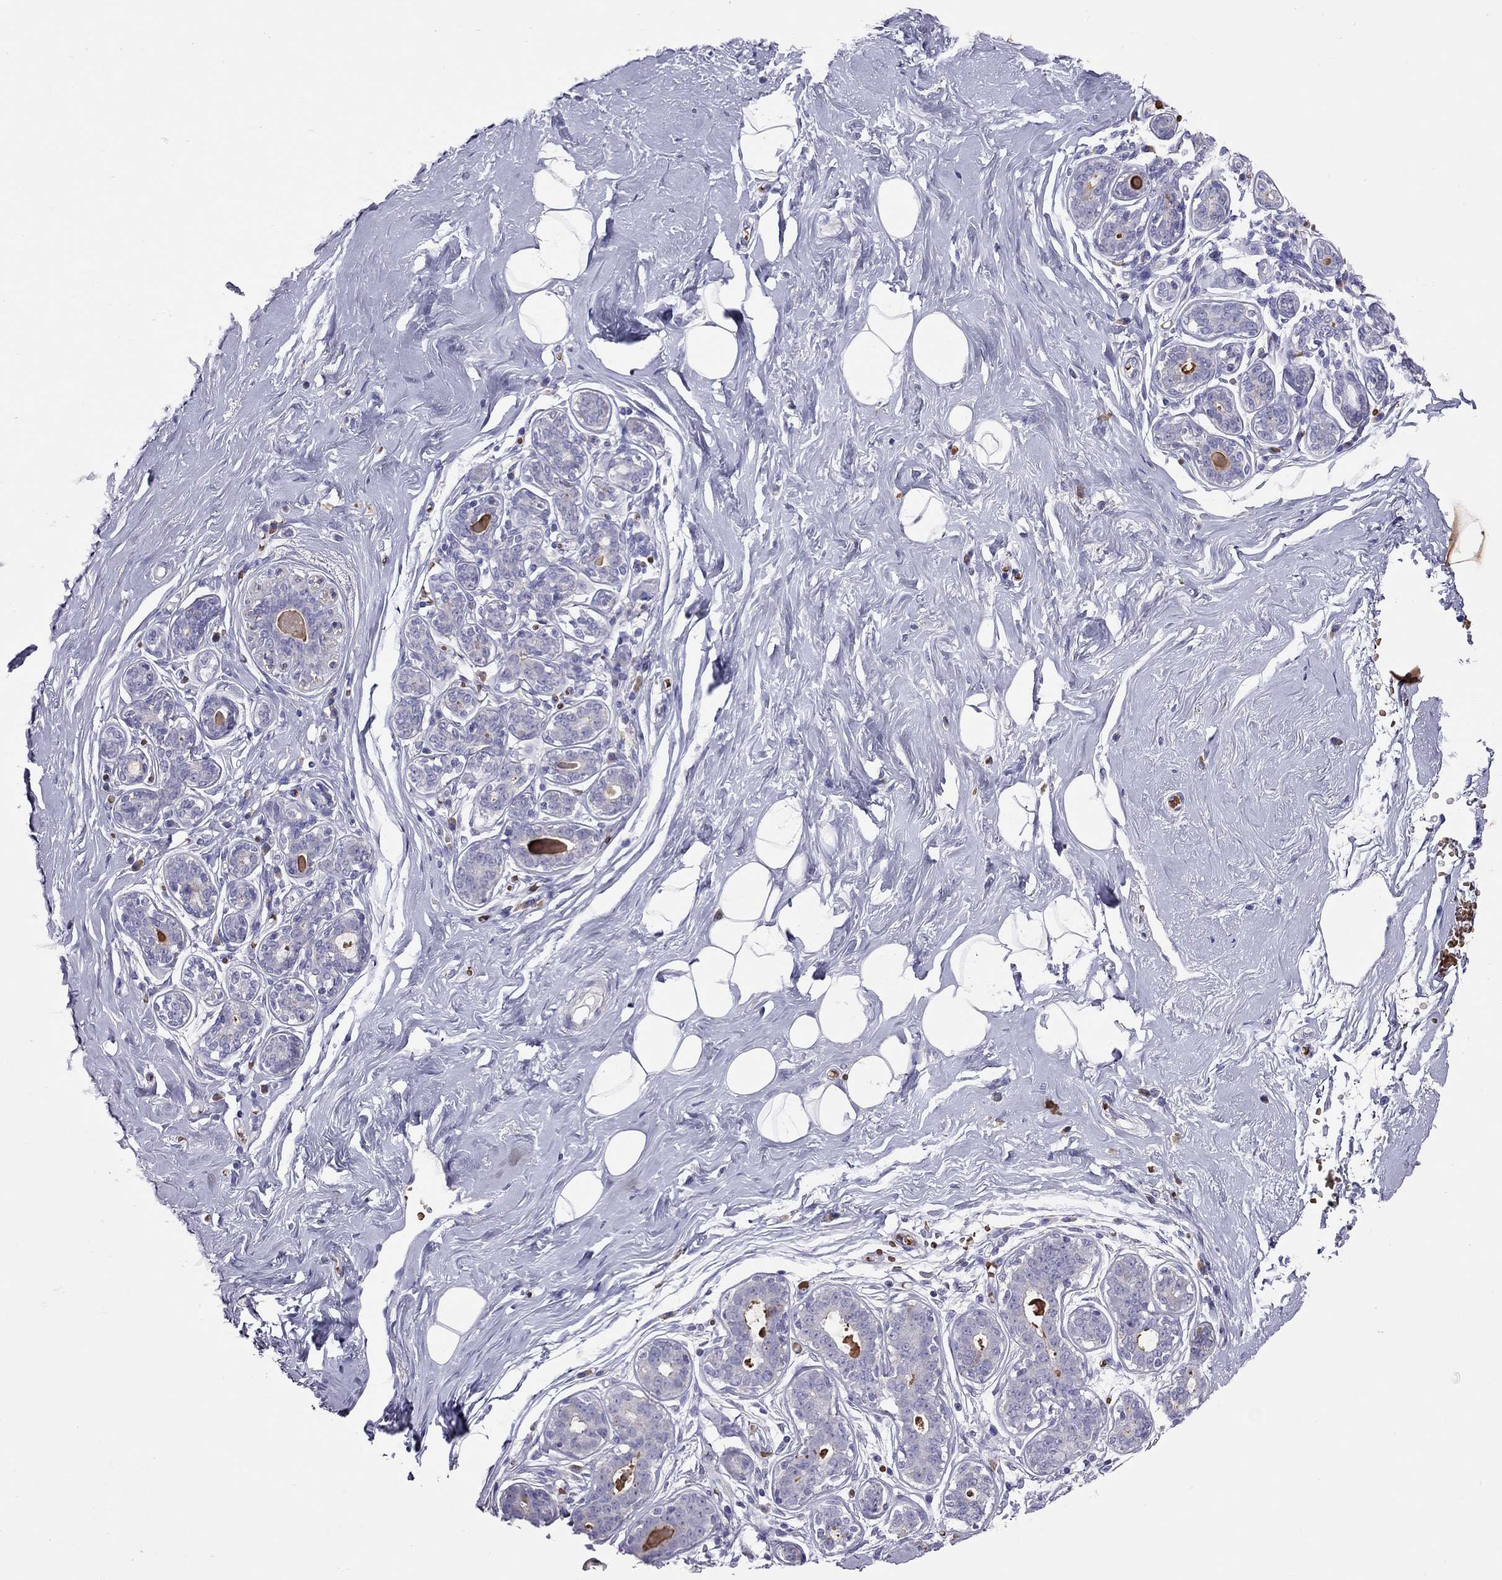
{"staining": {"intensity": "negative", "quantity": "none", "location": "none"}, "tissue": "breast", "cell_type": "Adipocytes", "image_type": "normal", "snomed": [{"axis": "morphology", "description": "Normal tissue, NOS"}, {"axis": "topography", "description": "Skin"}, {"axis": "topography", "description": "Breast"}], "caption": "IHC of normal human breast reveals no staining in adipocytes.", "gene": "FRMD1", "patient": {"sex": "female", "age": 43}}